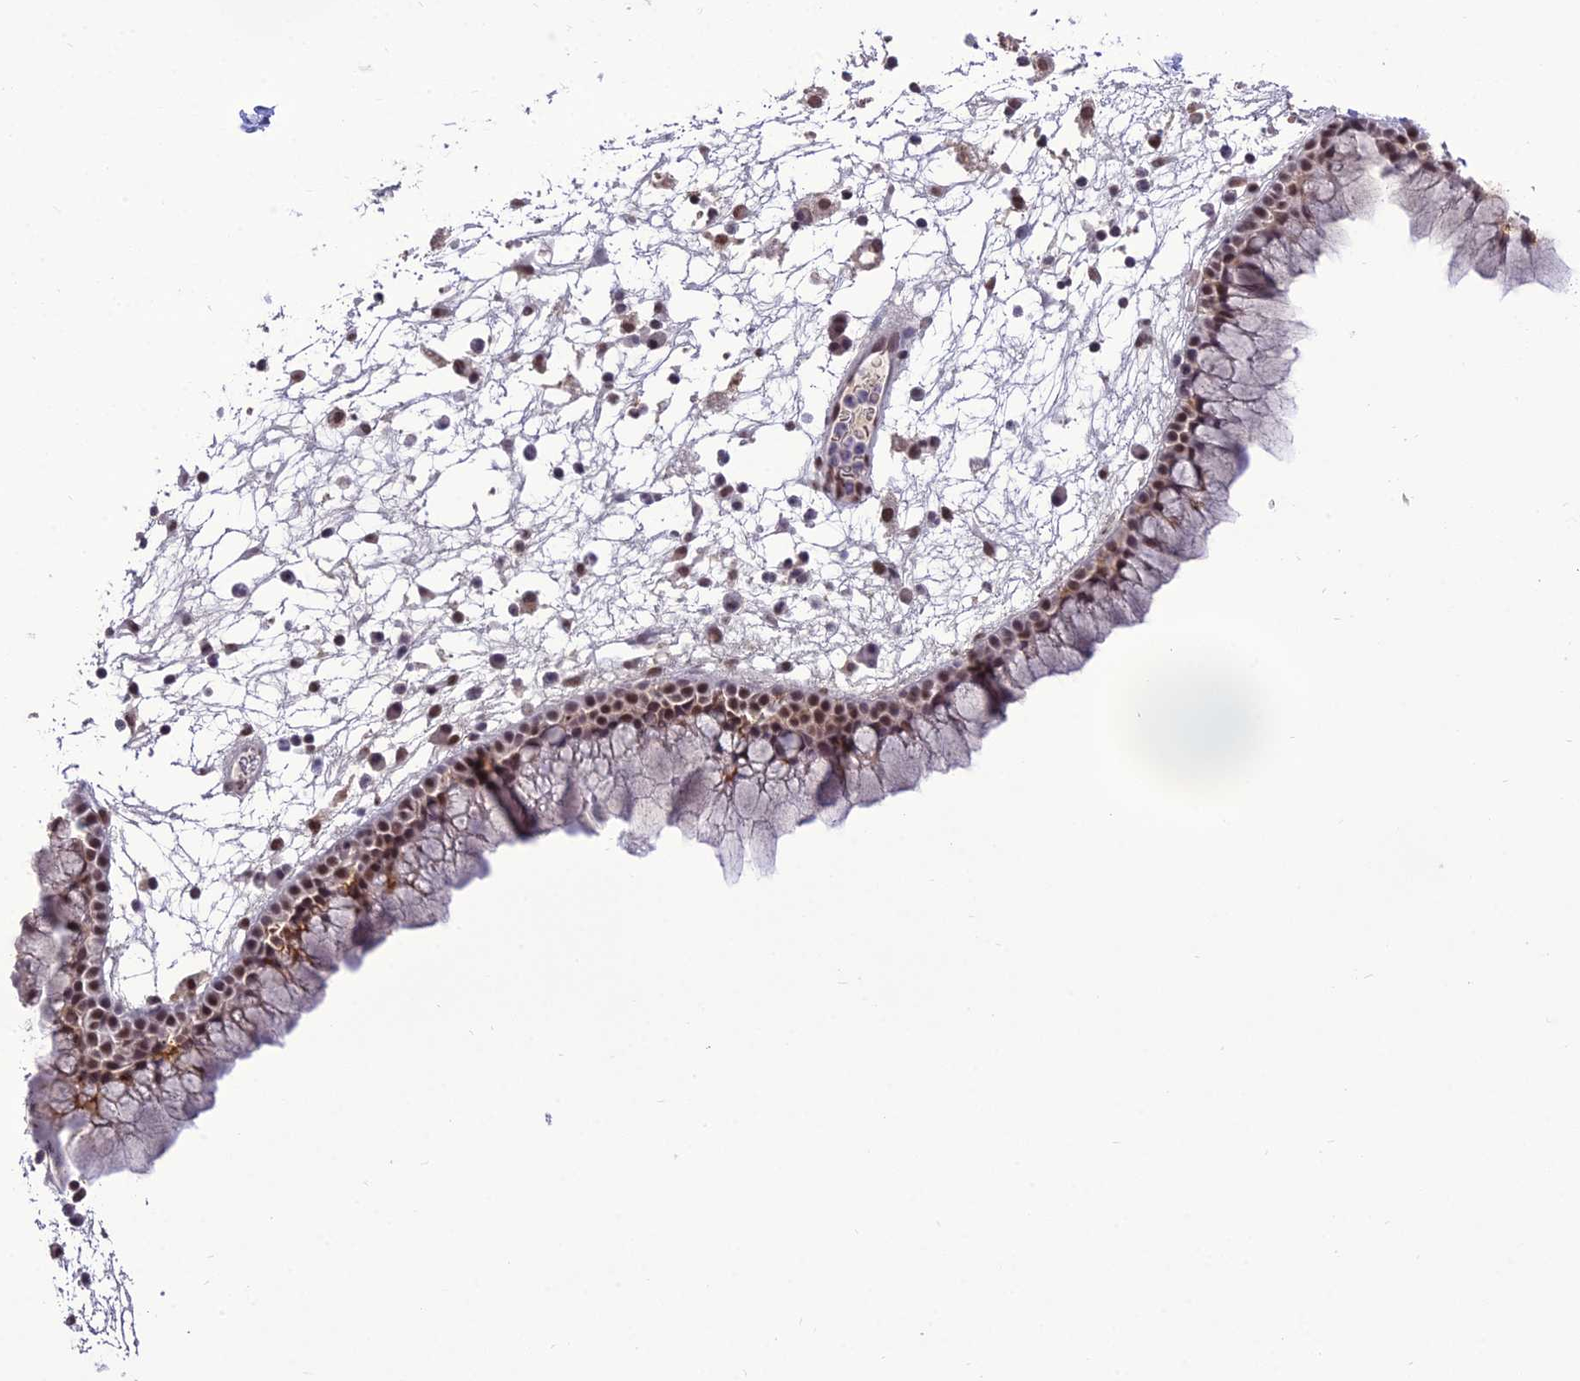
{"staining": {"intensity": "strong", "quantity": ">75%", "location": "nuclear"}, "tissue": "nasopharynx", "cell_type": "Respiratory epithelial cells", "image_type": "normal", "snomed": [{"axis": "morphology", "description": "Normal tissue, NOS"}, {"axis": "morphology", "description": "Inflammation, NOS"}, {"axis": "morphology", "description": "Malignant melanoma, Metastatic site"}, {"axis": "topography", "description": "Nasopharynx"}], "caption": "Human nasopharynx stained for a protein (brown) reveals strong nuclear positive positivity in approximately >75% of respiratory epithelial cells.", "gene": "SH3RF3", "patient": {"sex": "male", "age": 70}}